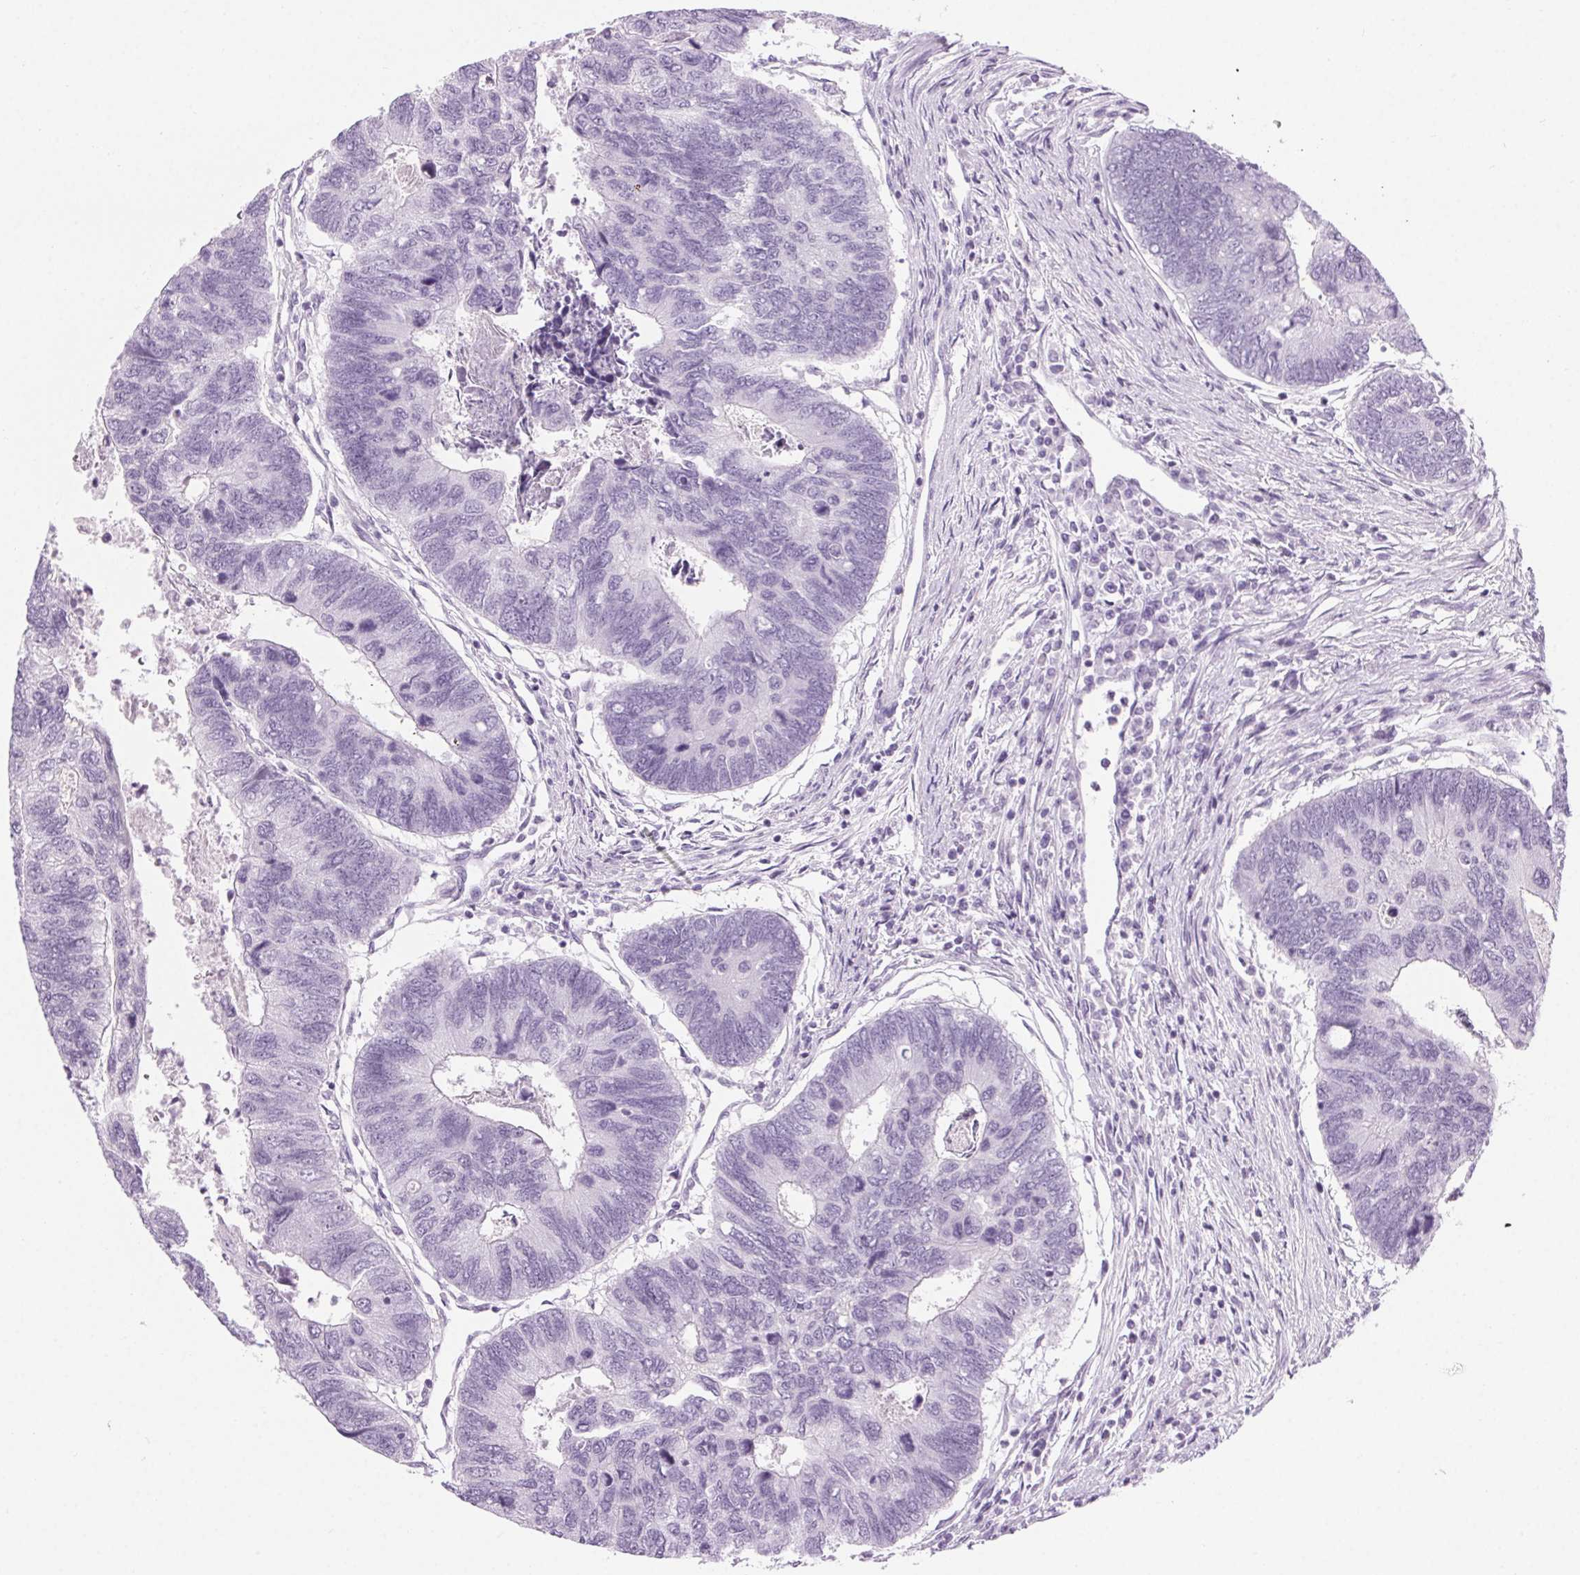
{"staining": {"intensity": "negative", "quantity": "none", "location": "none"}, "tissue": "colorectal cancer", "cell_type": "Tumor cells", "image_type": "cancer", "snomed": [{"axis": "morphology", "description": "Adenocarcinoma, NOS"}, {"axis": "topography", "description": "Colon"}], "caption": "IHC histopathology image of neoplastic tissue: colorectal cancer (adenocarcinoma) stained with DAB displays no significant protein expression in tumor cells.", "gene": "LRP2", "patient": {"sex": "female", "age": 67}}